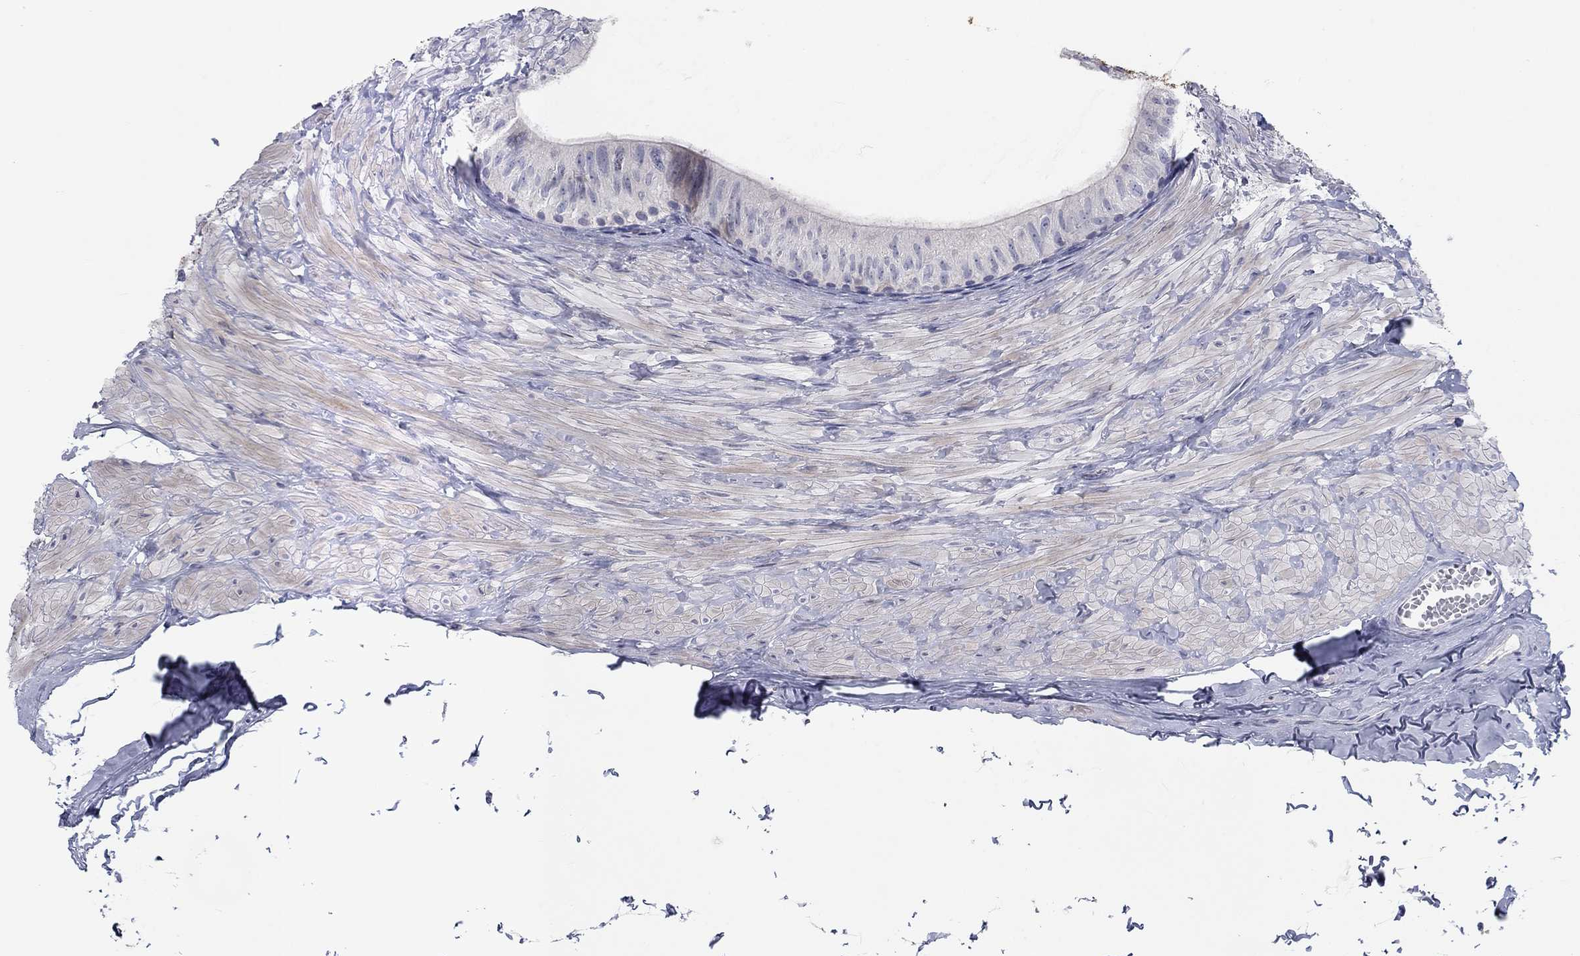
{"staining": {"intensity": "negative", "quantity": "none", "location": "none"}, "tissue": "epididymis", "cell_type": "Glandular cells", "image_type": "normal", "snomed": [{"axis": "morphology", "description": "Normal tissue, NOS"}, {"axis": "topography", "description": "Epididymis"}], "caption": "Image shows no significant protein expression in glandular cells of unremarkable epididymis. Brightfield microscopy of immunohistochemistry (IHC) stained with DAB (brown) and hematoxylin (blue), captured at high magnification.", "gene": "CALB1", "patient": {"sex": "male", "age": 32}}